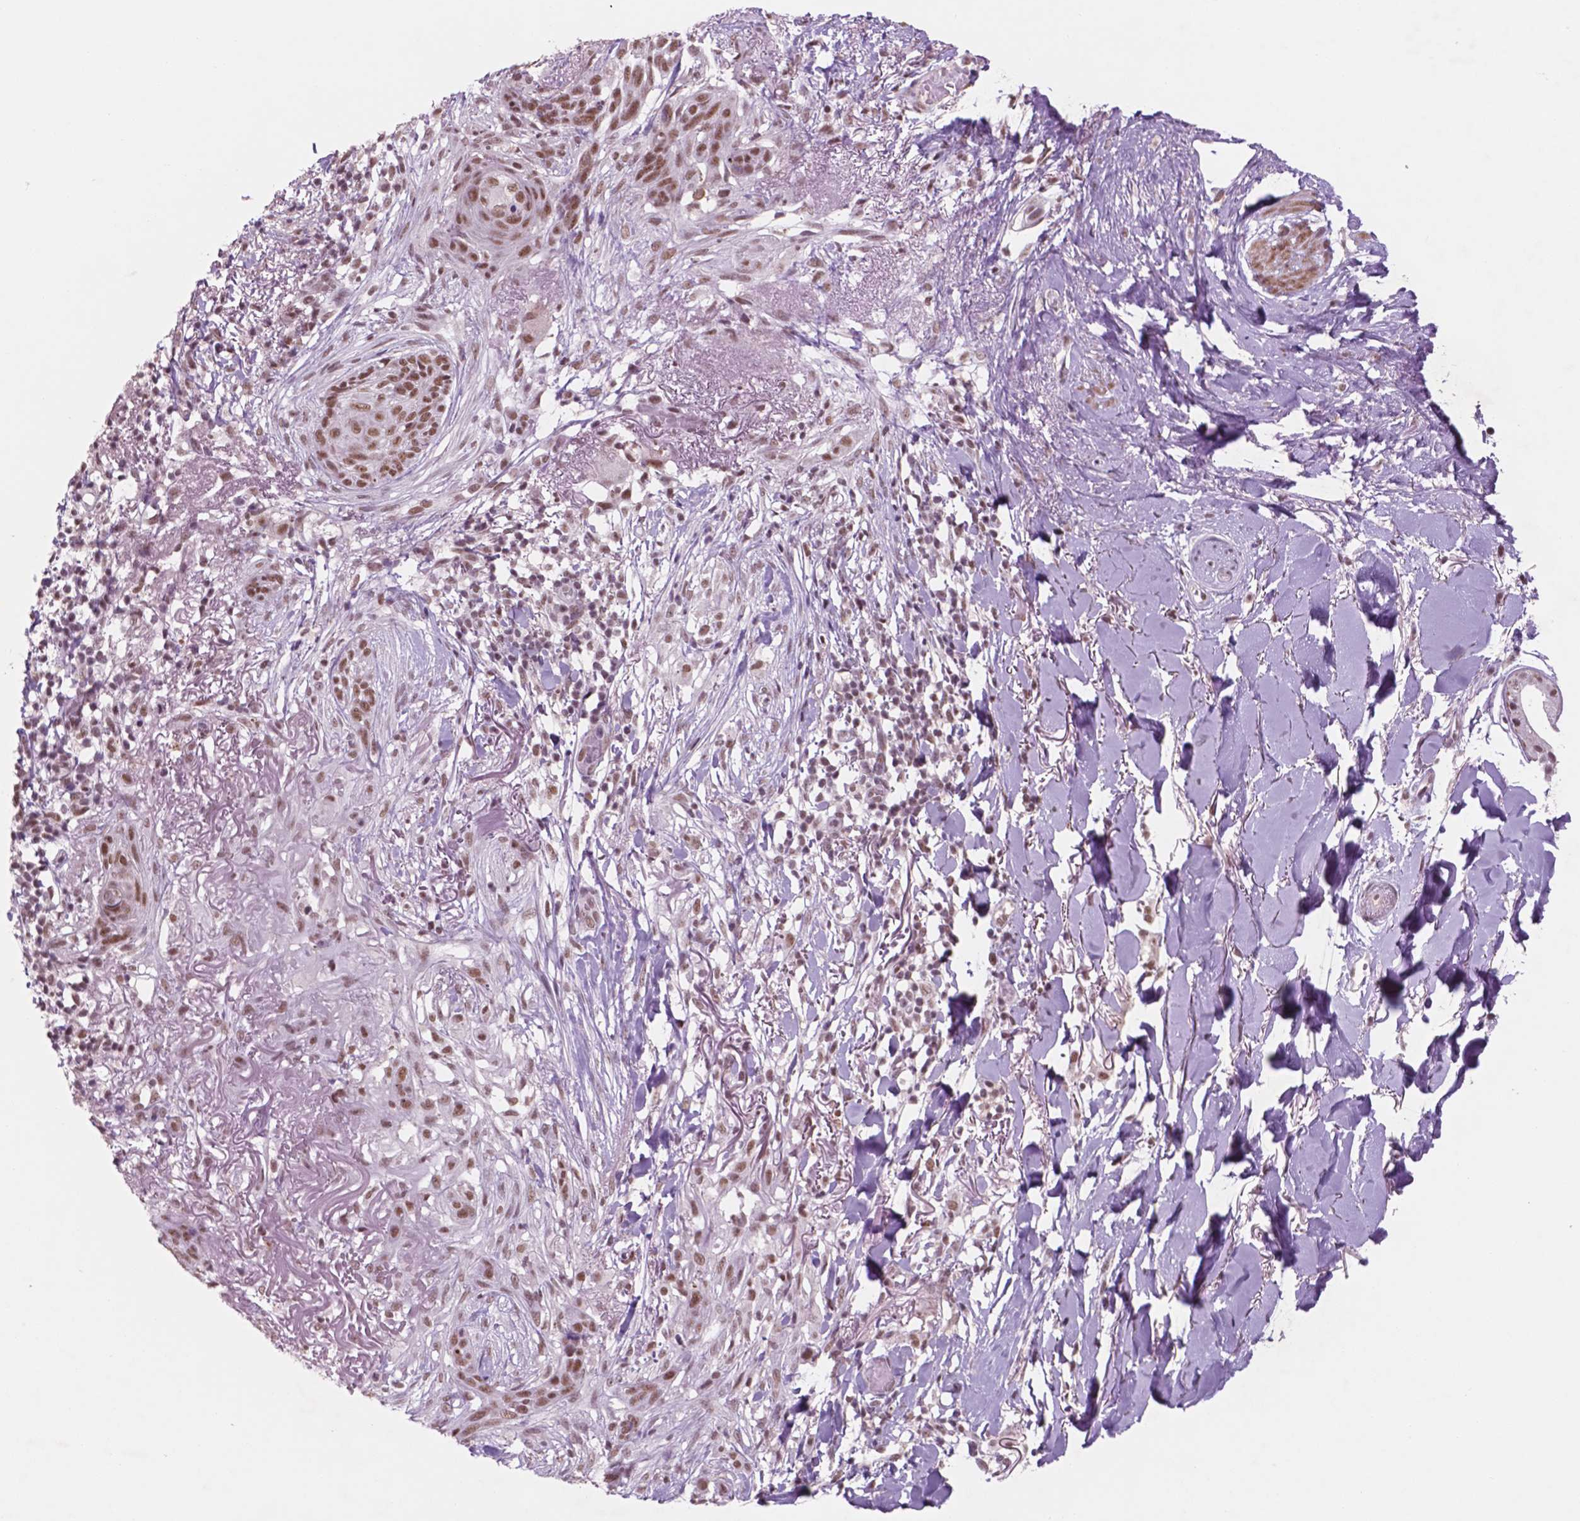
{"staining": {"intensity": "weak", "quantity": ">75%", "location": "nuclear"}, "tissue": "skin cancer", "cell_type": "Tumor cells", "image_type": "cancer", "snomed": [{"axis": "morphology", "description": "Normal tissue, NOS"}, {"axis": "morphology", "description": "Basal cell carcinoma"}, {"axis": "topography", "description": "Skin"}], "caption": "Skin cancer (basal cell carcinoma) stained with a brown dye shows weak nuclear positive staining in about >75% of tumor cells.", "gene": "CTR9", "patient": {"sex": "male", "age": 84}}